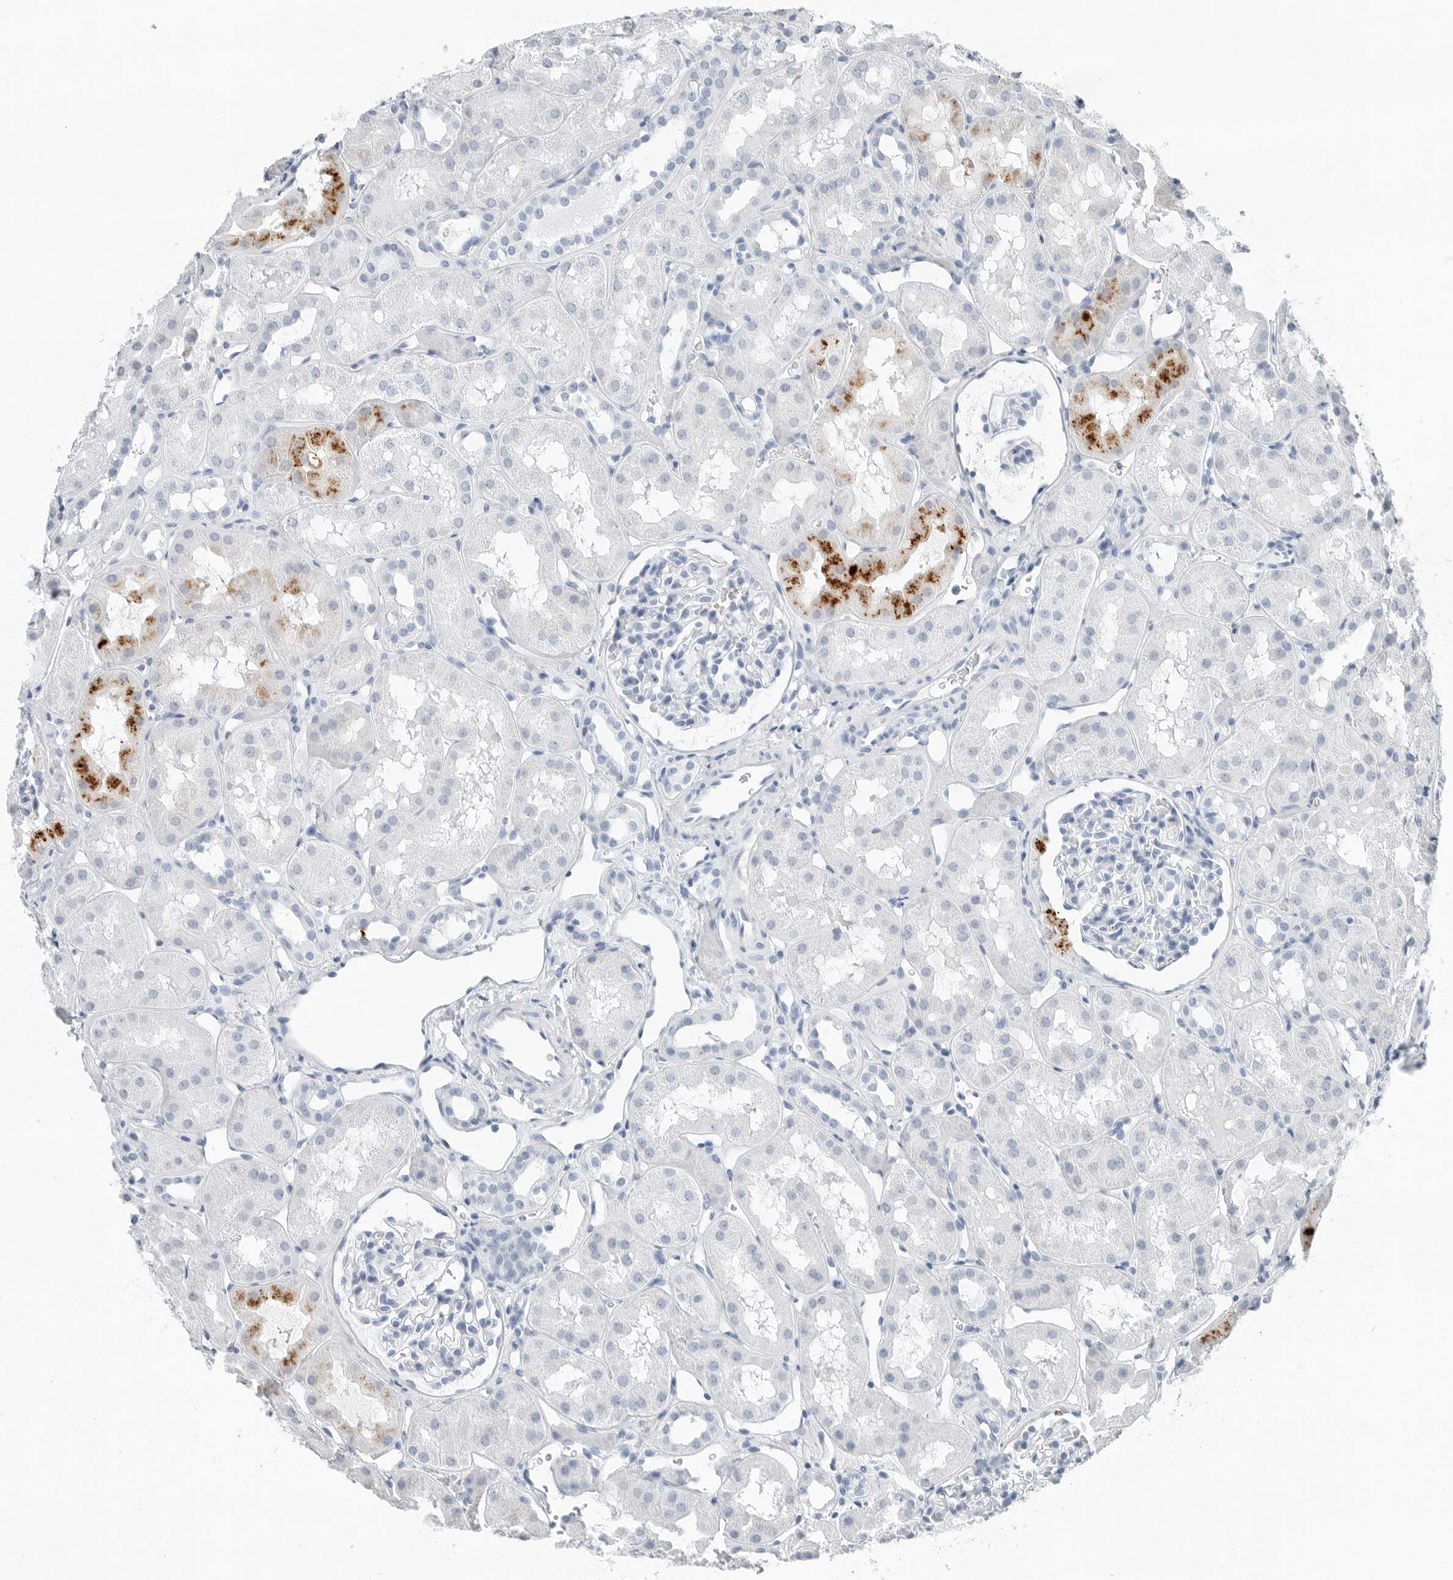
{"staining": {"intensity": "negative", "quantity": "none", "location": "none"}, "tissue": "kidney", "cell_type": "Cells in glomeruli", "image_type": "normal", "snomed": [{"axis": "morphology", "description": "Normal tissue, NOS"}, {"axis": "topography", "description": "Kidney"}], "caption": "Immunohistochemistry of normal human kidney displays no staining in cells in glomeruli. (Brightfield microscopy of DAB immunohistochemistry at high magnification).", "gene": "SLPI", "patient": {"sex": "male", "age": 16}}